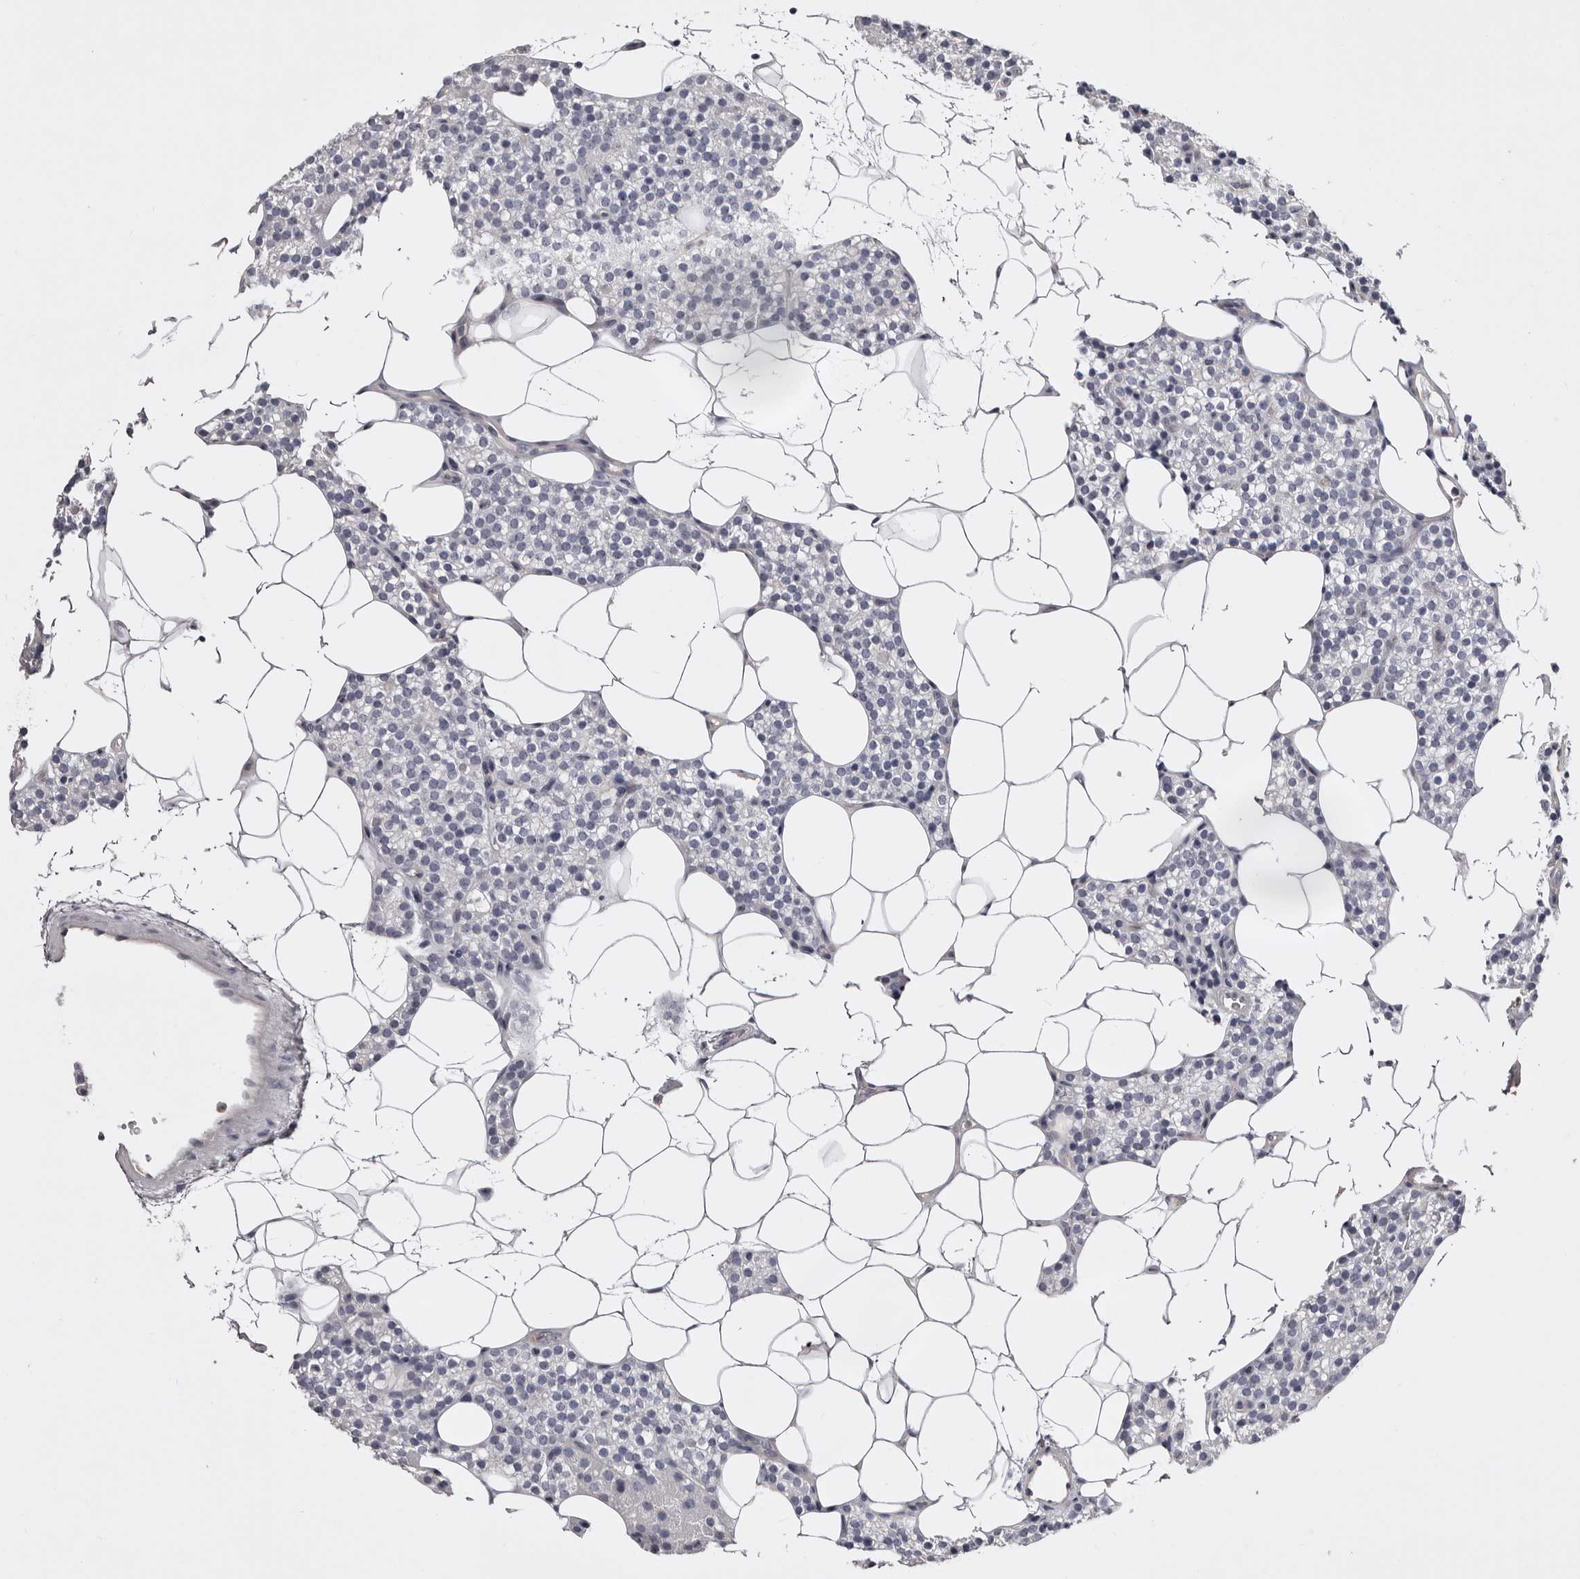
{"staining": {"intensity": "negative", "quantity": "none", "location": "none"}, "tissue": "parathyroid gland", "cell_type": "Glandular cells", "image_type": "normal", "snomed": [{"axis": "morphology", "description": "Normal tissue, NOS"}, {"axis": "topography", "description": "Parathyroid gland"}], "caption": "DAB (3,3'-diaminobenzidine) immunohistochemical staining of unremarkable human parathyroid gland shows no significant positivity in glandular cells.", "gene": "LAD1", "patient": {"sex": "female", "age": 56}}